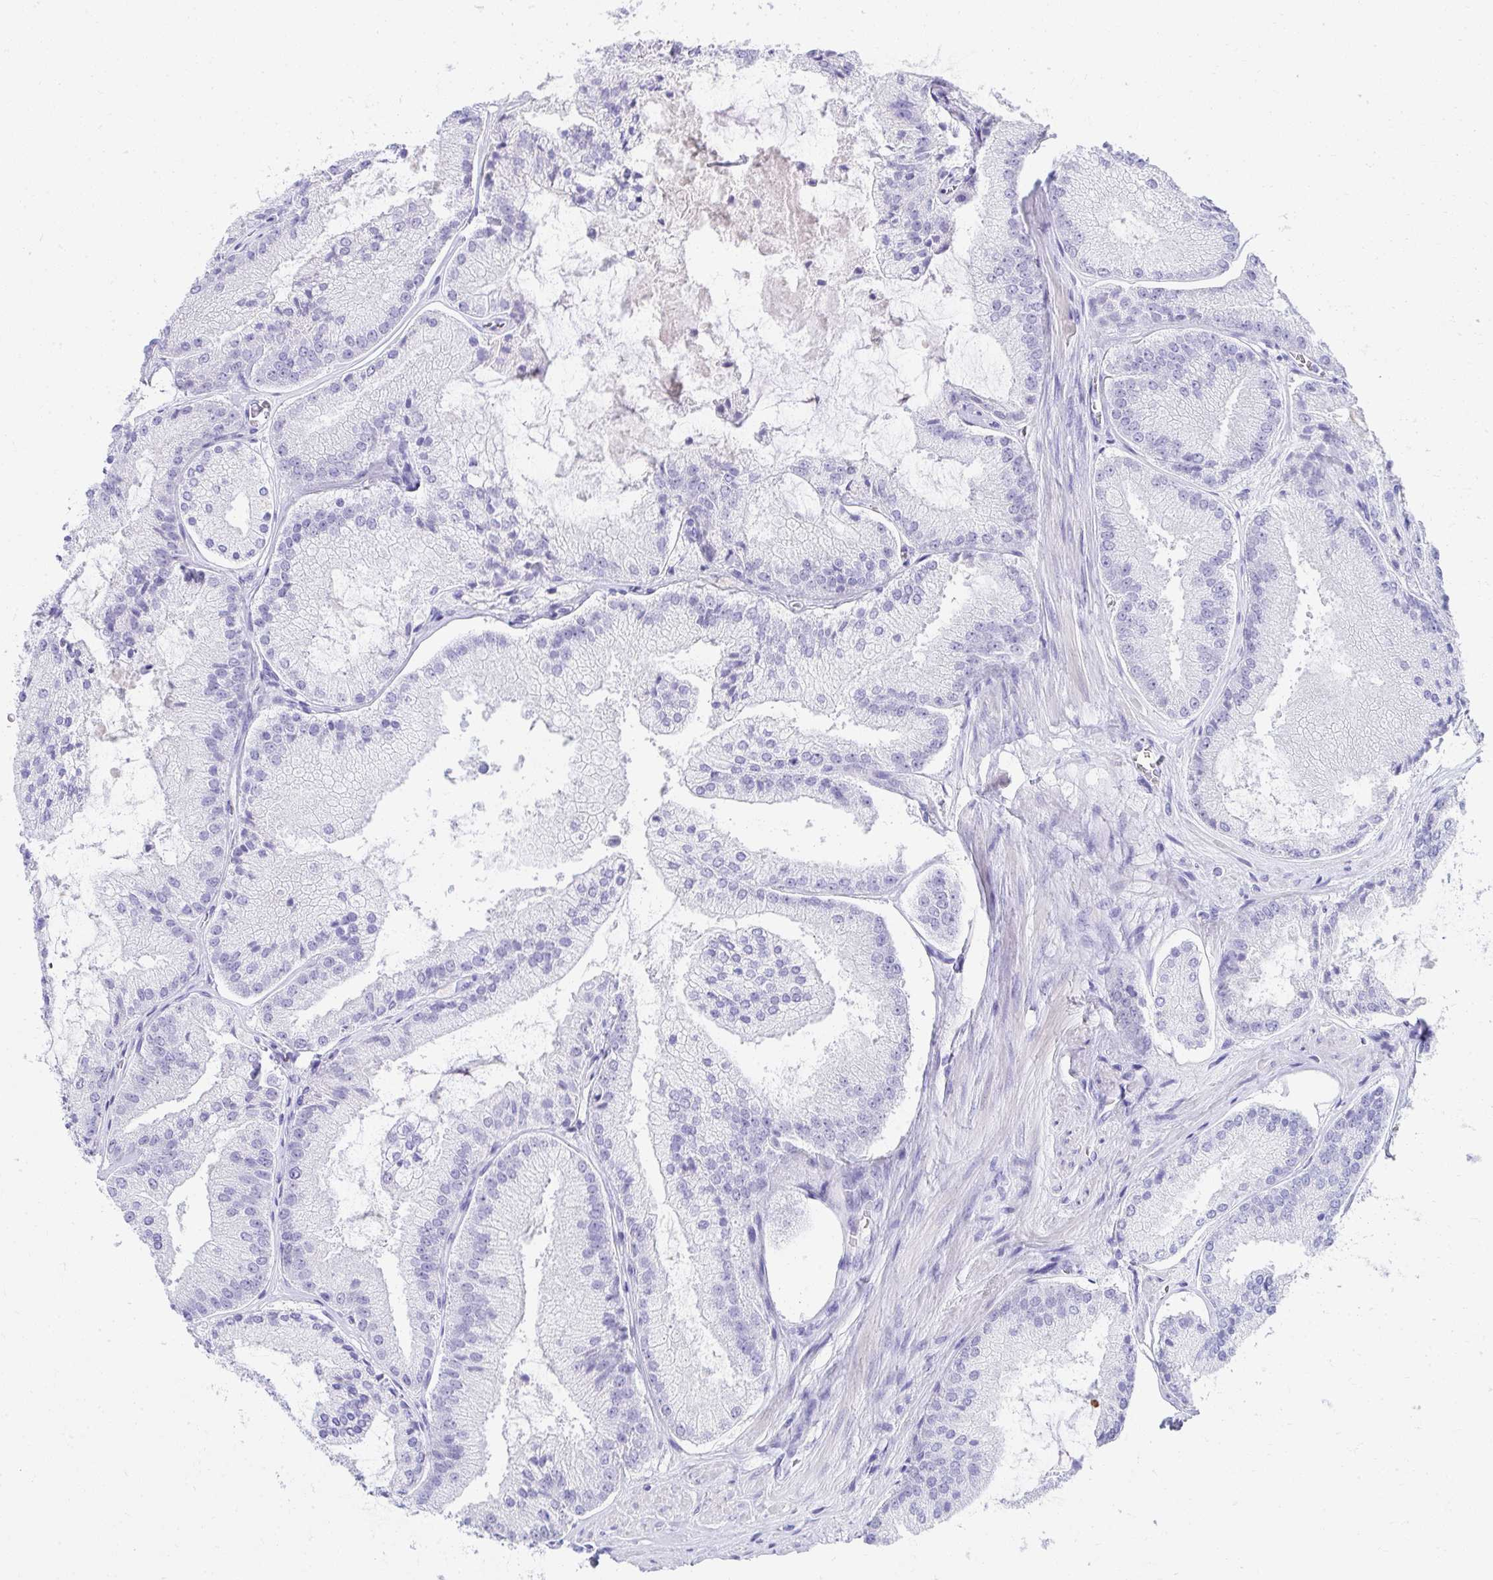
{"staining": {"intensity": "negative", "quantity": "none", "location": "none"}, "tissue": "prostate cancer", "cell_type": "Tumor cells", "image_type": "cancer", "snomed": [{"axis": "morphology", "description": "Adenocarcinoma, High grade"}, {"axis": "topography", "description": "Prostate"}], "caption": "Histopathology image shows no protein expression in tumor cells of prostate cancer tissue. The staining was performed using DAB to visualize the protein expression in brown, while the nuclei were stained in blue with hematoxylin (Magnification: 20x).", "gene": "SEC14L3", "patient": {"sex": "male", "age": 73}}